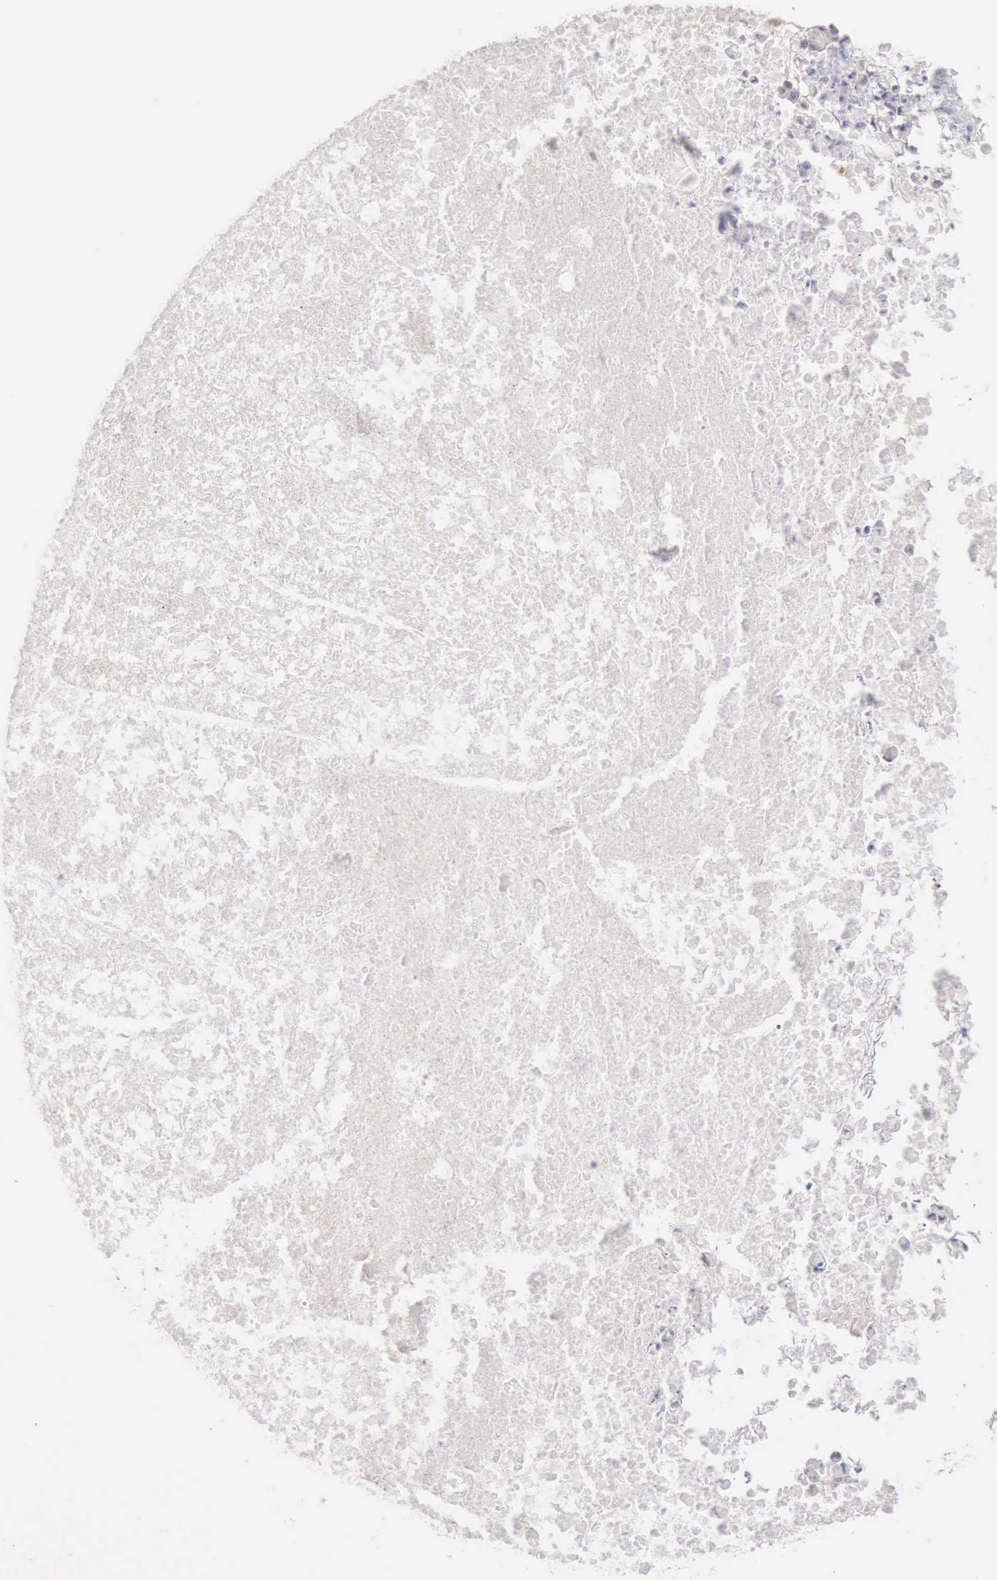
{"staining": {"intensity": "negative", "quantity": "none", "location": "none"}, "tissue": "ovarian cancer", "cell_type": "Tumor cells", "image_type": "cancer", "snomed": [{"axis": "morphology", "description": "Cystadenocarcinoma, mucinous, NOS"}, {"axis": "topography", "description": "Ovary"}], "caption": "Immunohistochemical staining of ovarian mucinous cystadenocarcinoma displays no significant staining in tumor cells.", "gene": "CFI", "patient": {"sex": "female", "age": 37}}